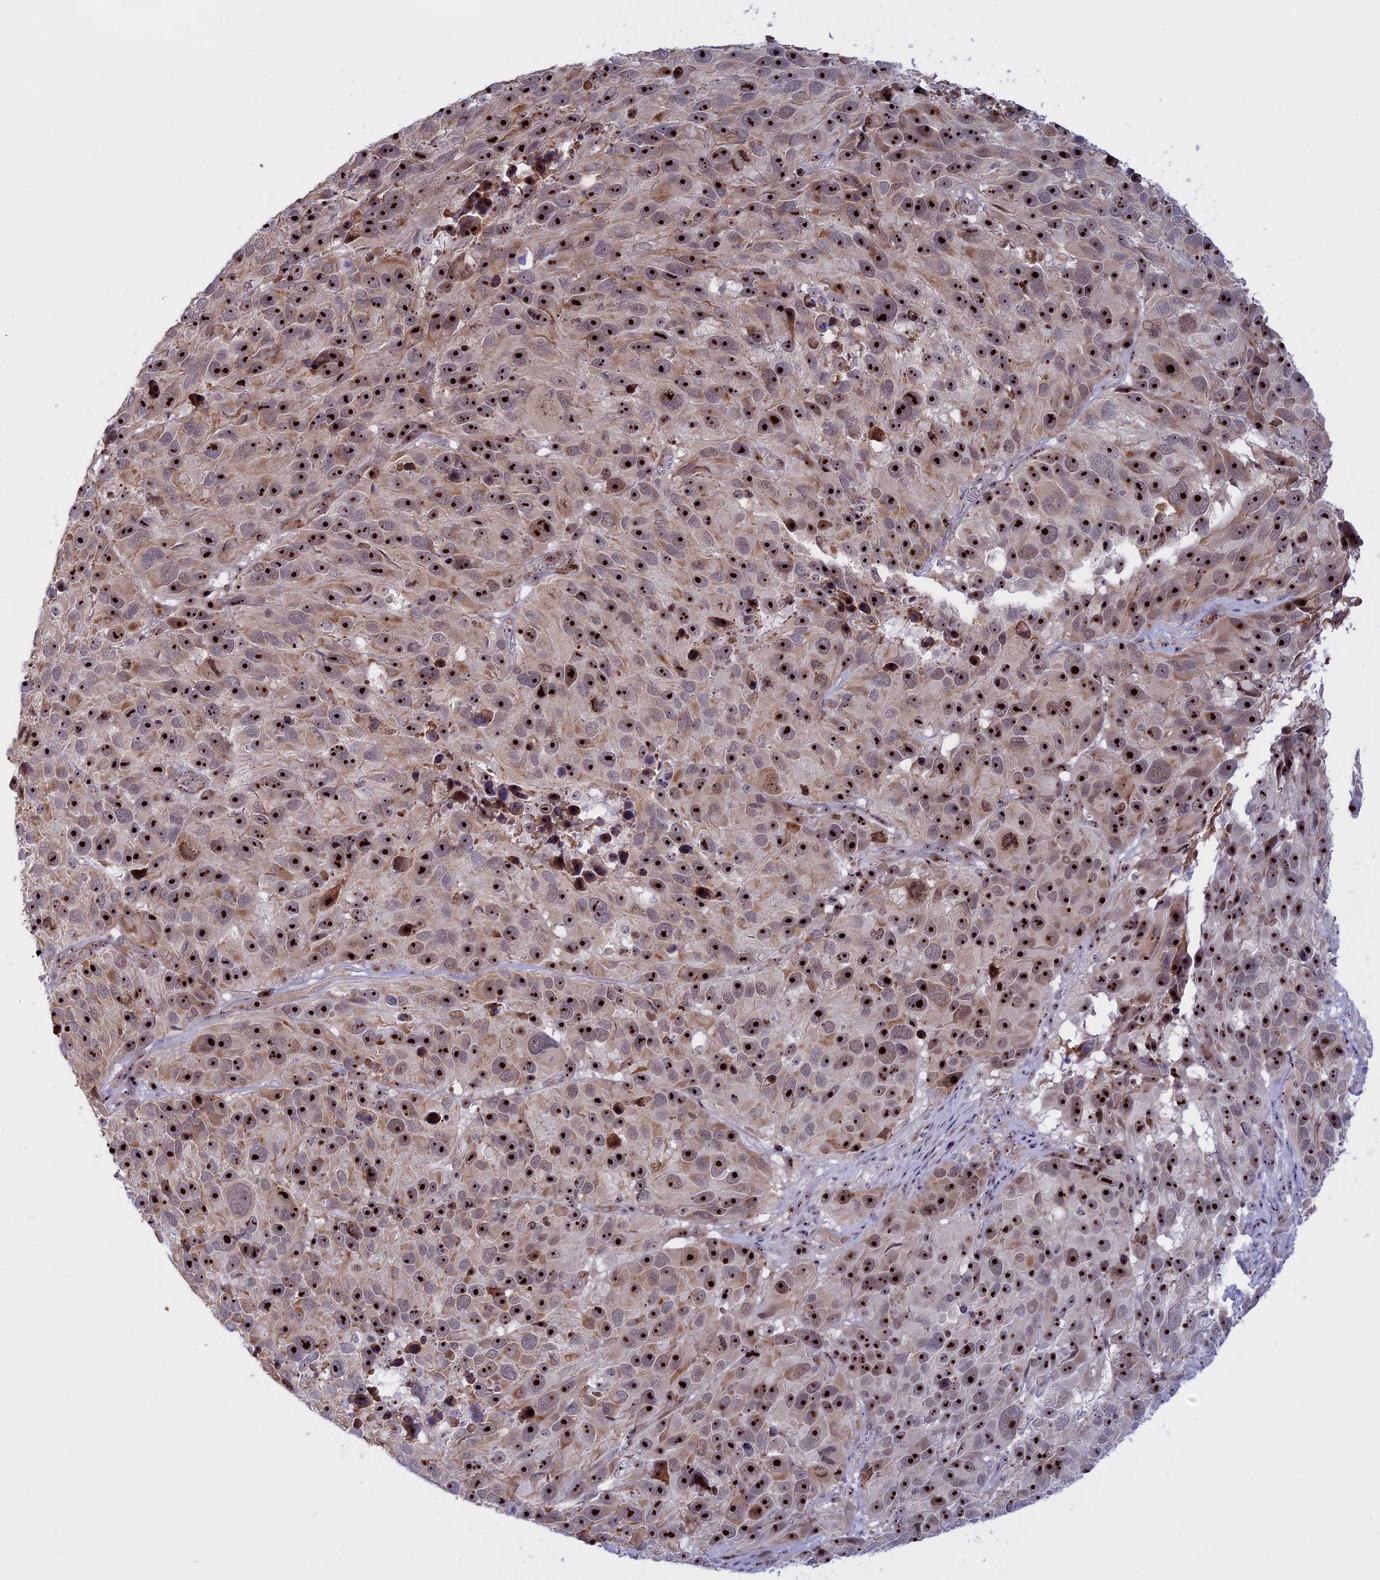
{"staining": {"intensity": "strong", "quantity": ">75%", "location": "nuclear"}, "tissue": "melanoma", "cell_type": "Tumor cells", "image_type": "cancer", "snomed": [{"axis": "morphology", "description": "Malignant melanoma, NOS"}, {"axis": "topography", "description": "Skin"}], "caption": "A brown stain shows strong nuclear positivity of a protein in melanoma tumor cells.", "gene": "DBNDD1", "patient": {"sex": "male", "age": 84}}